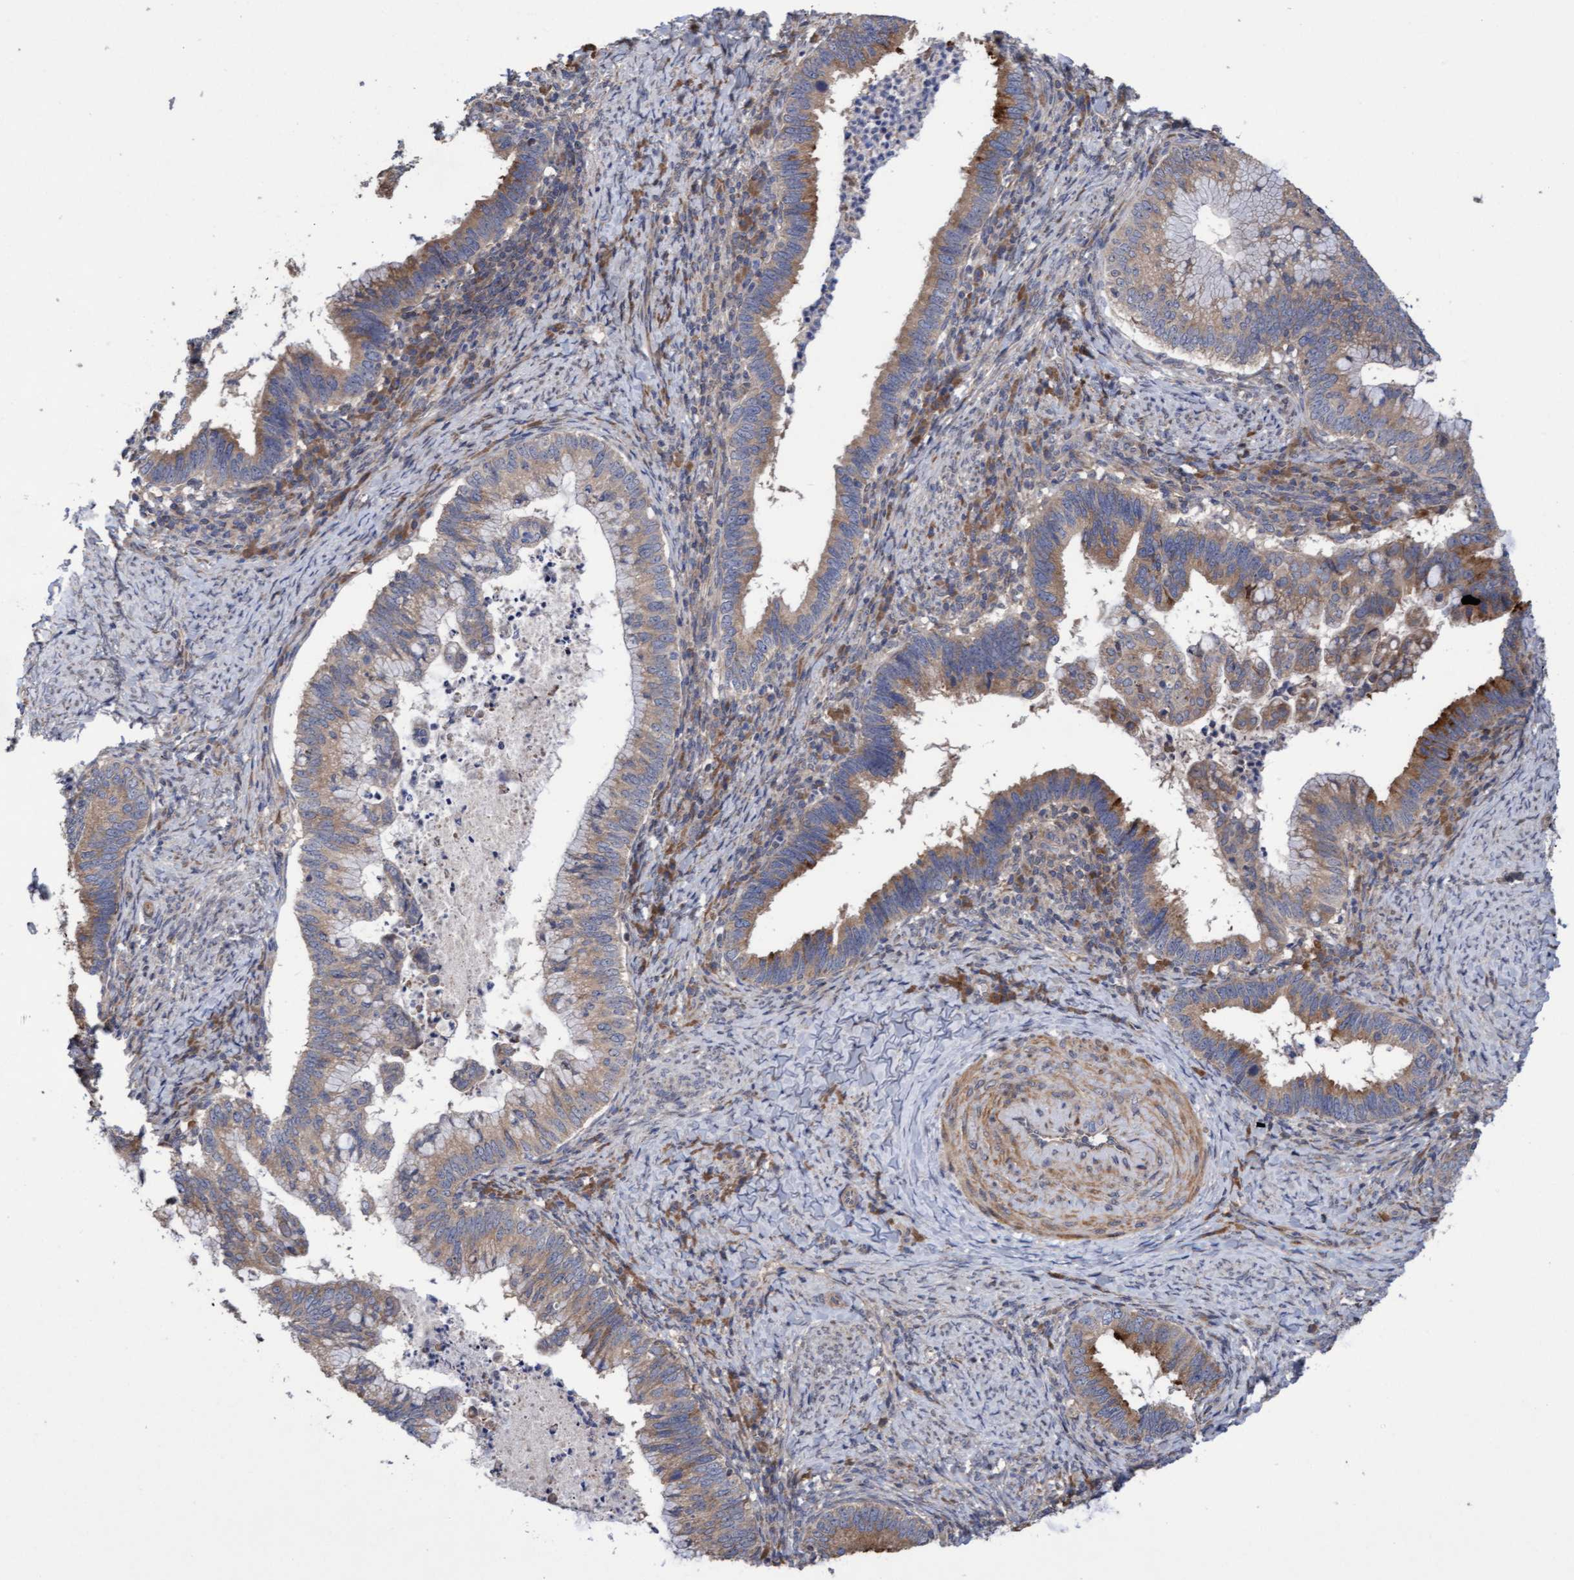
{"staining": {"intensity": "moderate", "quantity": "25%-75%", "location": "cytoplasmic/membranous"}, "tissue": "cervical cancer", "cell_type": "Tumor cells", "image_type": "cancer", "snomed": [{"axis": "morphology", "description": "Adenocarcinoma, NOS"}, {"axis": "topography", "description": "Cervix"}], "caption": "An IHC histopathology image of tumor tissue is shown. Protein staining in brown highlights moderate cytoplasmic/membranous positivity in cervical cancer within tumor cells.", "gene": "ELP5", "patient": {"sex": "female", "age": 36}}